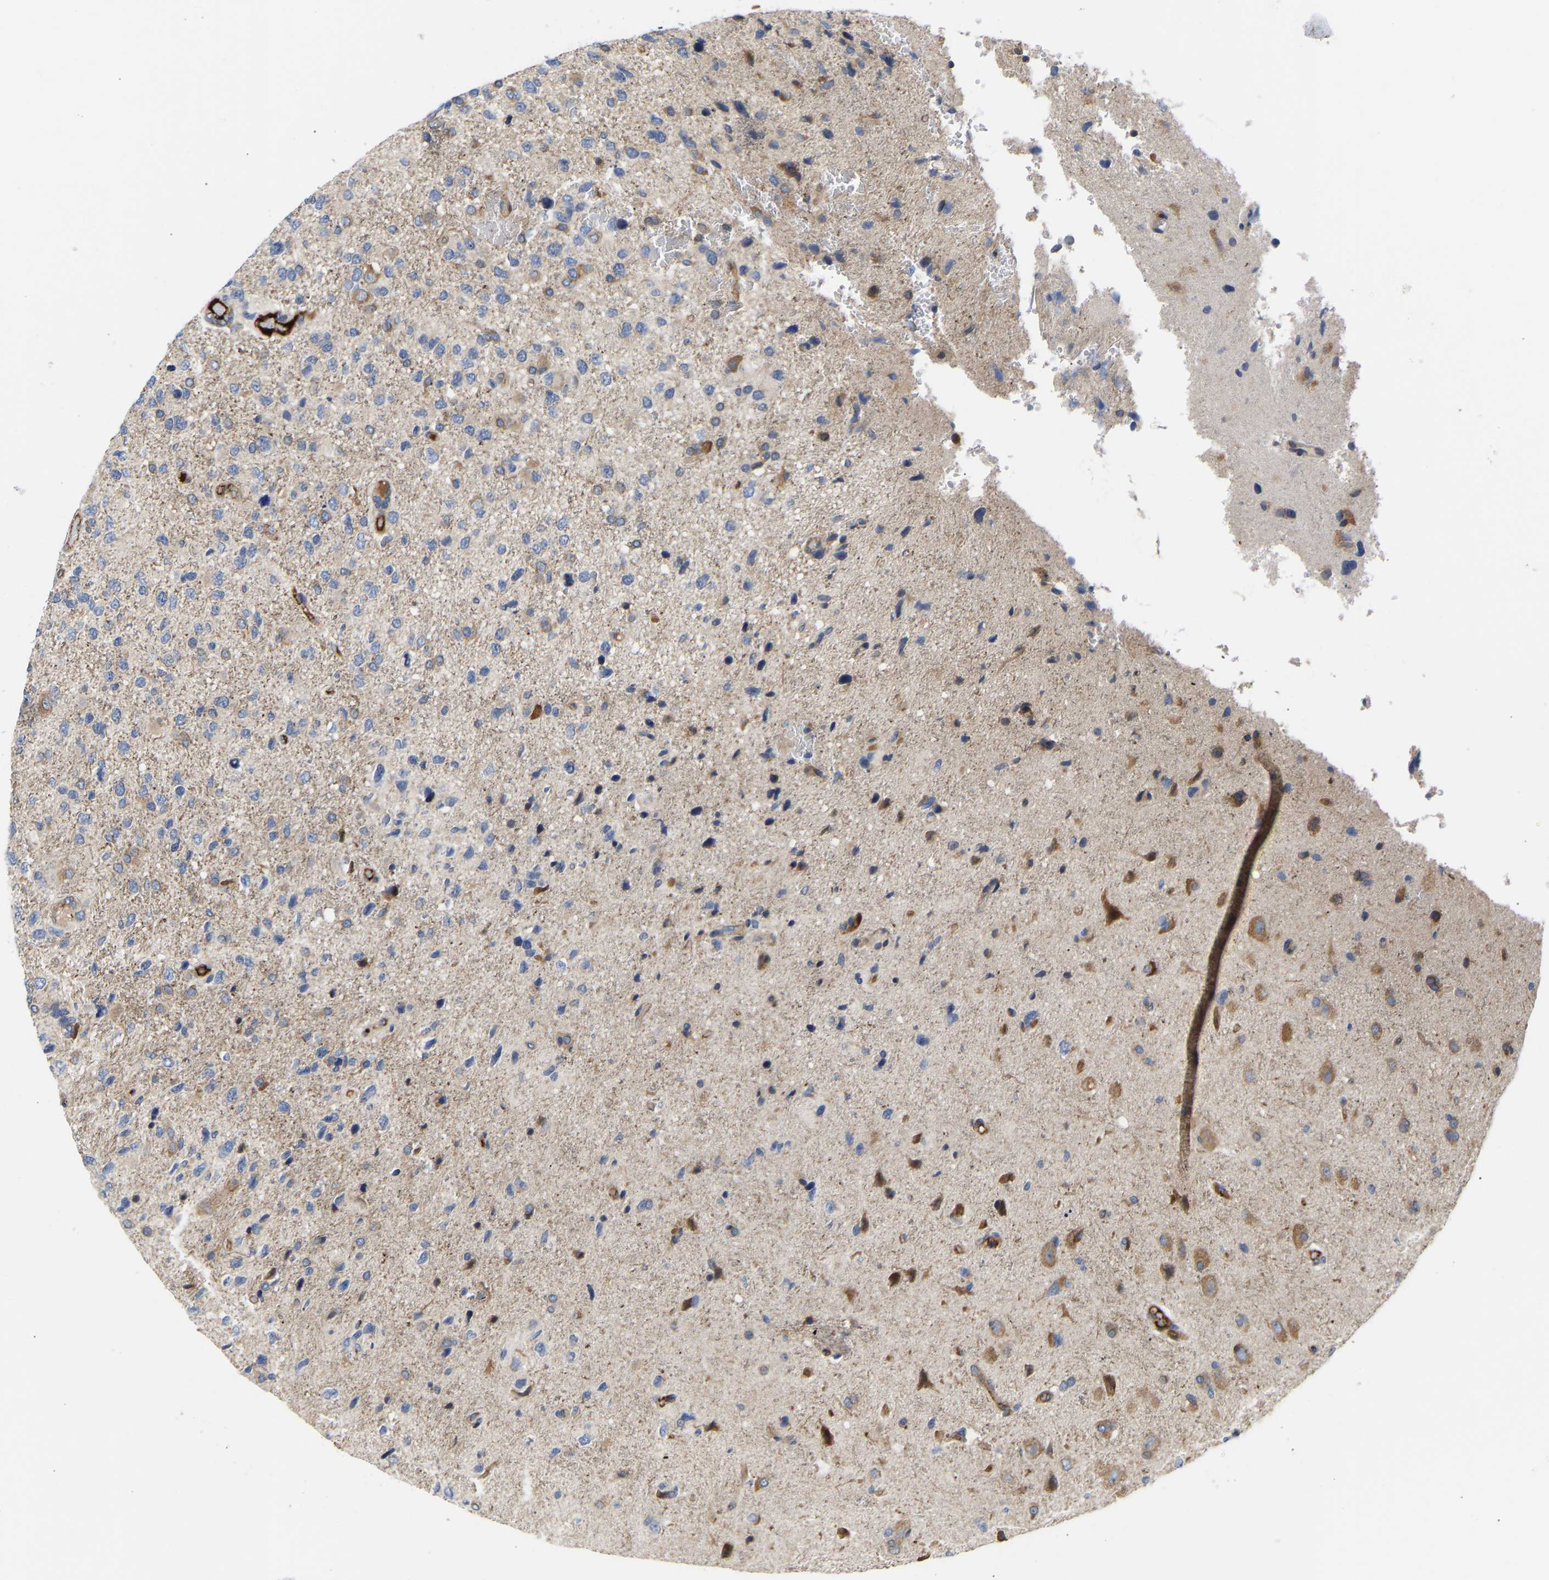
{"staining": {"intensity": "negative", "quantity": "none", "location": "none"}, "tissue": "glioma", "cell_type": "Tumor cells", "image_type": "cancer", "snomed": [{"axis": "morphology", "description": "Glioma, malignant, High grade"}, {"axis": "topography", "description": "Brain"}], "caption": "Tumor cells show no significant staining in malignant glioma (high-grade).", "gene": "AIMP2", "patient": {"sex": "female", "age": 58}}